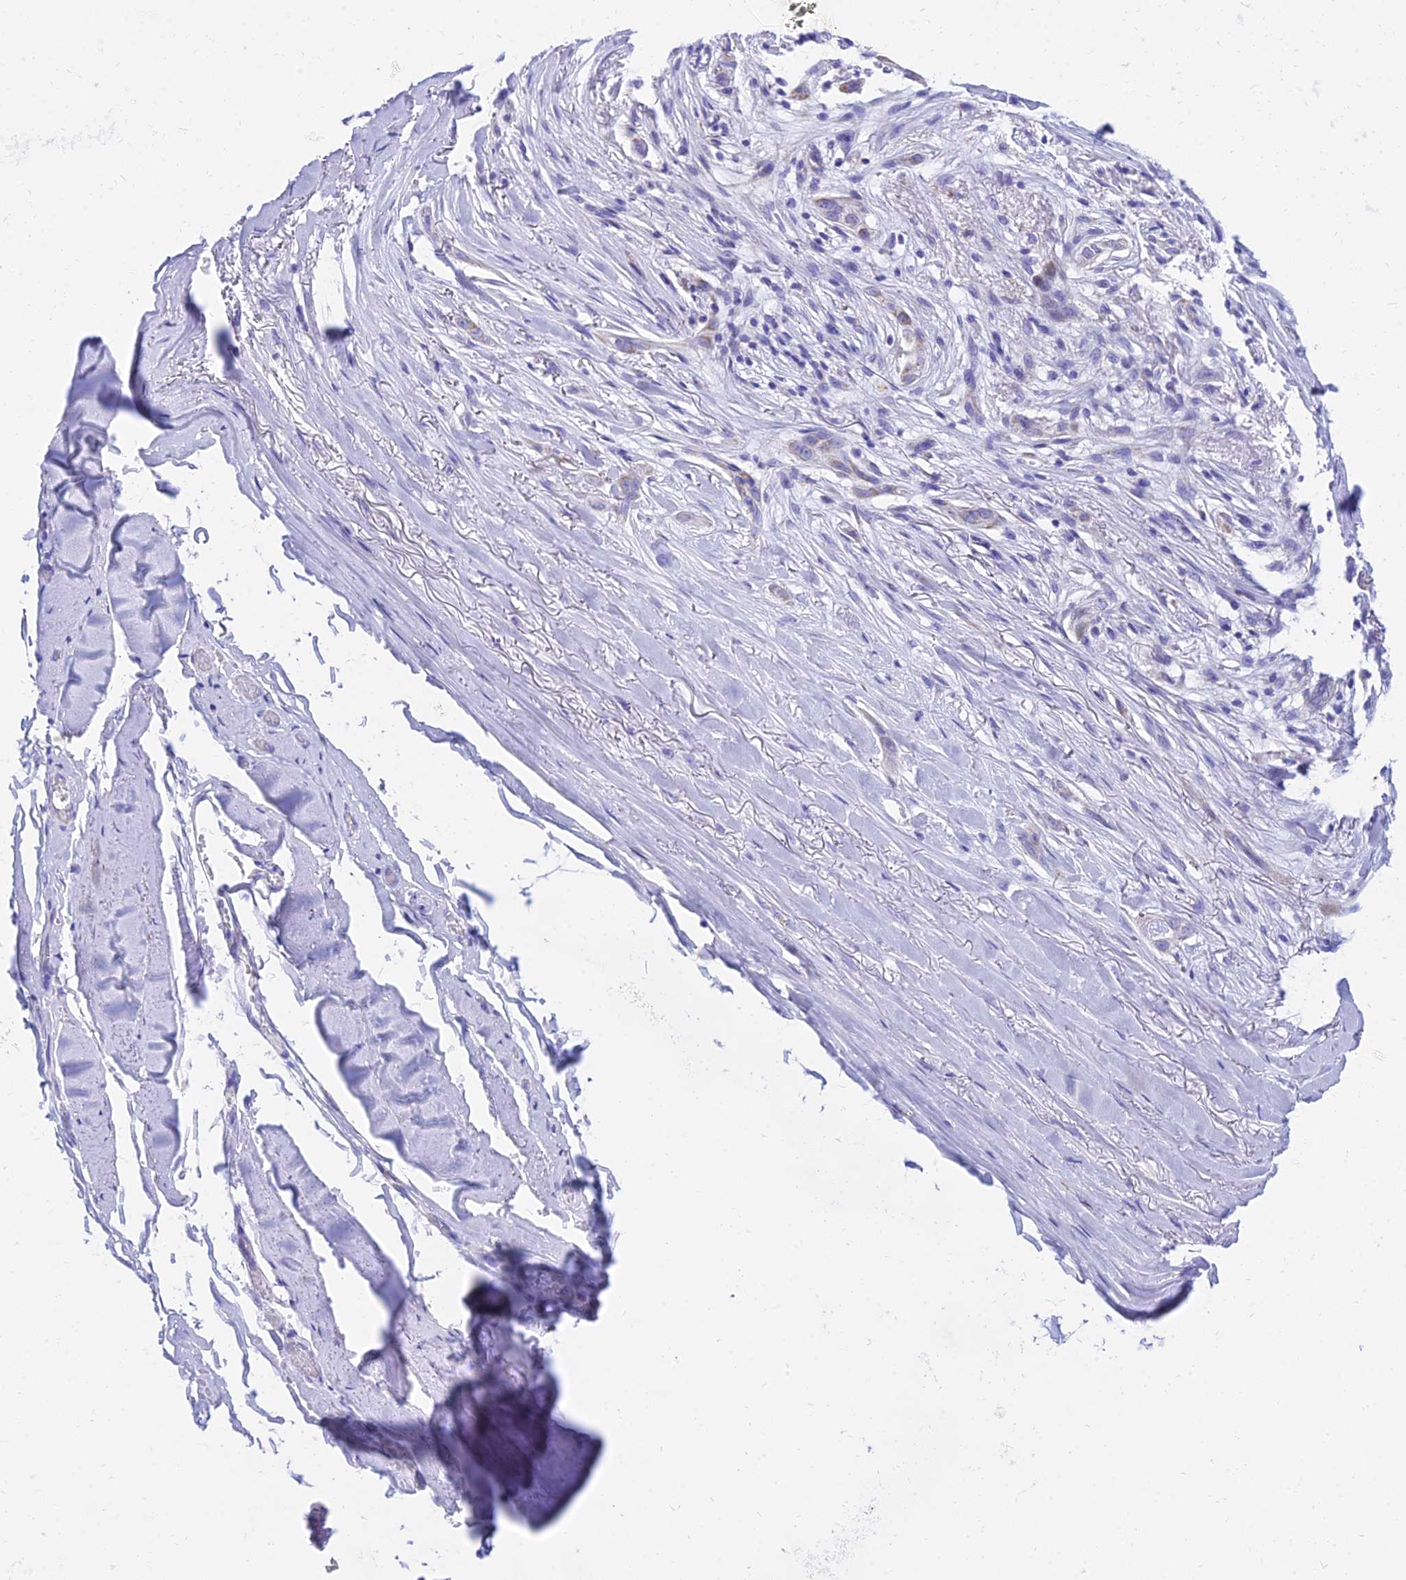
{"staining": {"intensity": "negative", "quantity": "none", "location": "none"}, "tissue": "adipose tissue", "cell_type": "Adipocytes", "image_type": "normal", "snomed": [{"axis": "morphology", "description": "Normal tissue, NOS"}, {"axis": "morphology", "description": "Basal cell carcinoma"}, {"axis": "topography", "description": "Skin"}], "caption": "High magnification brightfield microscopy of normal adipose tissue stained with DAB (3,3'-diaminobenzidine) (brown) and counterstained with hematoxylin (blue): adipocytes show no significant staining.", "gene": "PKN3", "patient": {"sex": "female", "age": 89}}